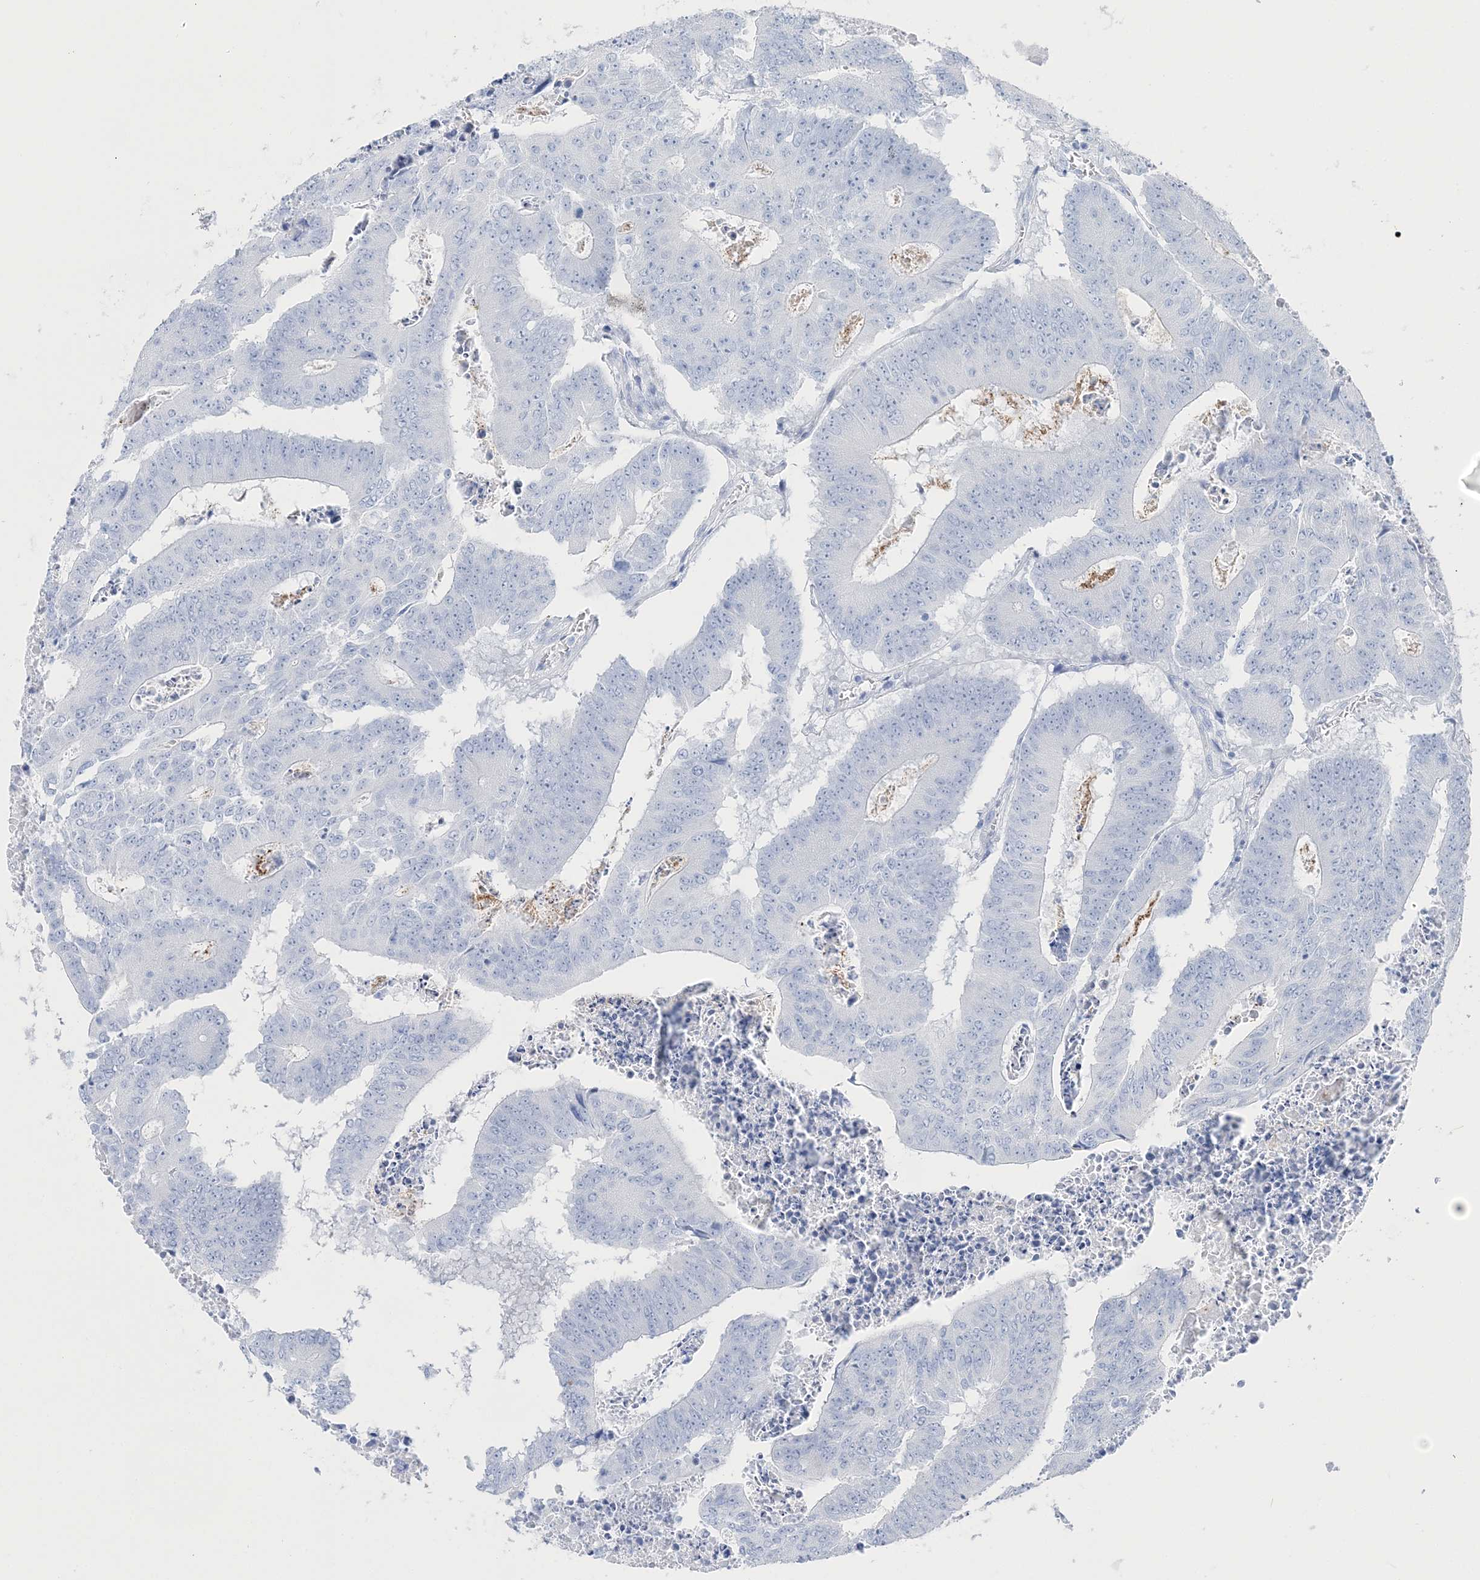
{"staining": {"intensity": "negative", "quantity": "none", "location": "none"}, "tissue": "colorectal cancer", "cell_type": "Tumor cells", "image_type": "cancer", "snomed": [{"axis": "morphology", "description": "Adenocarcinoma, NOS"}, {"axis": "topography", "description": "Colon"}], "caption": "This is an immunohistochemistry (IHC) histopathology image of human colorectal cancer (adenocarcinoma). There is no expression in tumor cells.", "gene": "TSPYL6", "patient": {"sex": "male", "age": 87}}